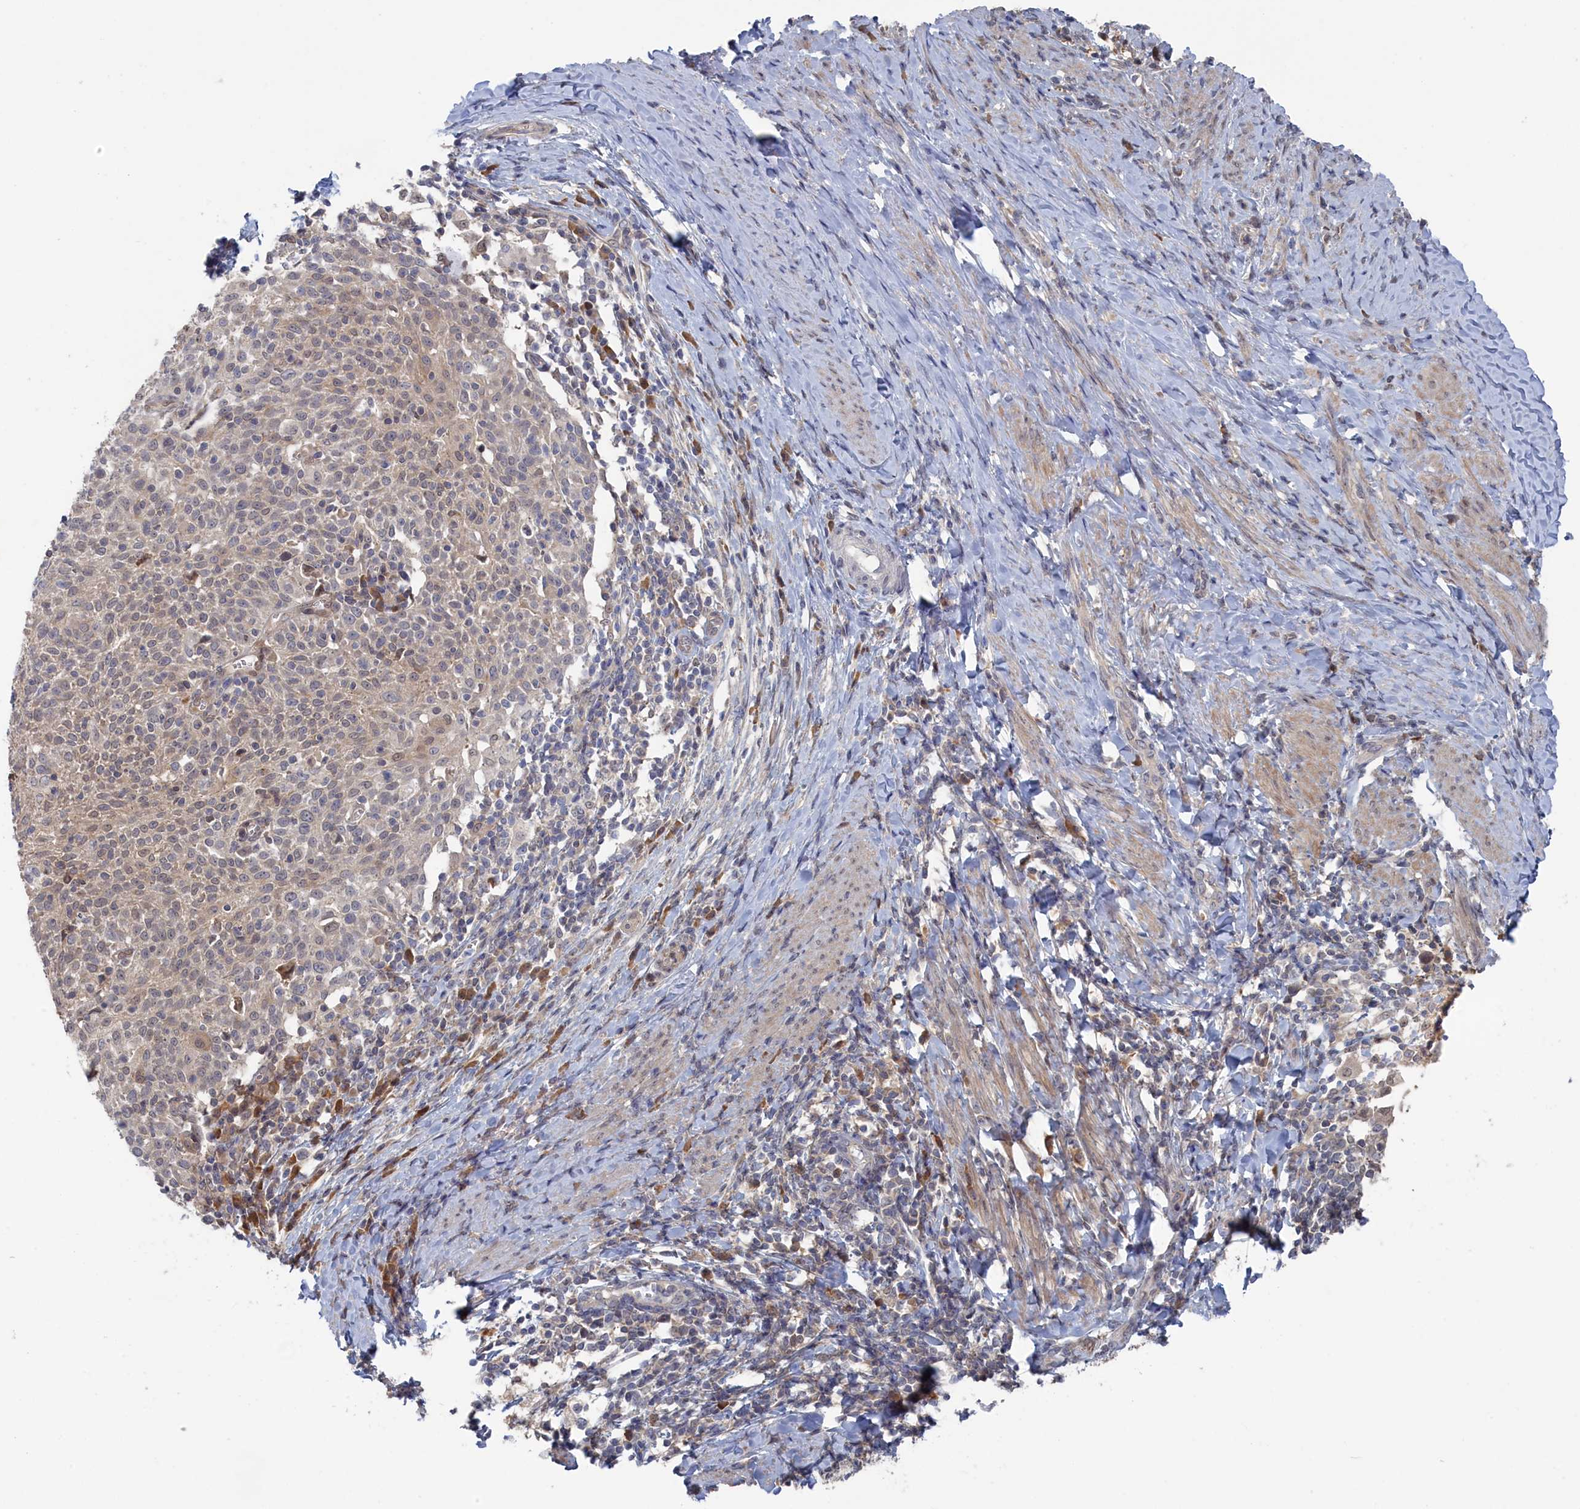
{"staining": {"intensity": "weak", "quantity": "25%-75%", "location": "cytoplasmic/membranous,nuclear"}, "tissue": "cervical cancer", "cell_type": "Tumor cells", "image_type": "cancer", "snomed": [{"axis": "morphology", "description": "Squamous cell carcinoma, NOS"}, {"axis": "topography", "description": "Cervix"}], "caption": "Immunohistochemical staining of human cervical cancer (squamous cell carcinoma) demonstrates low levels of weak cytoplasmic/membranous and nuclear expression in about 25%-75% of tumor cells.", "gene": "IRGQ", "patient": {"sex": "female", "age": 52}}